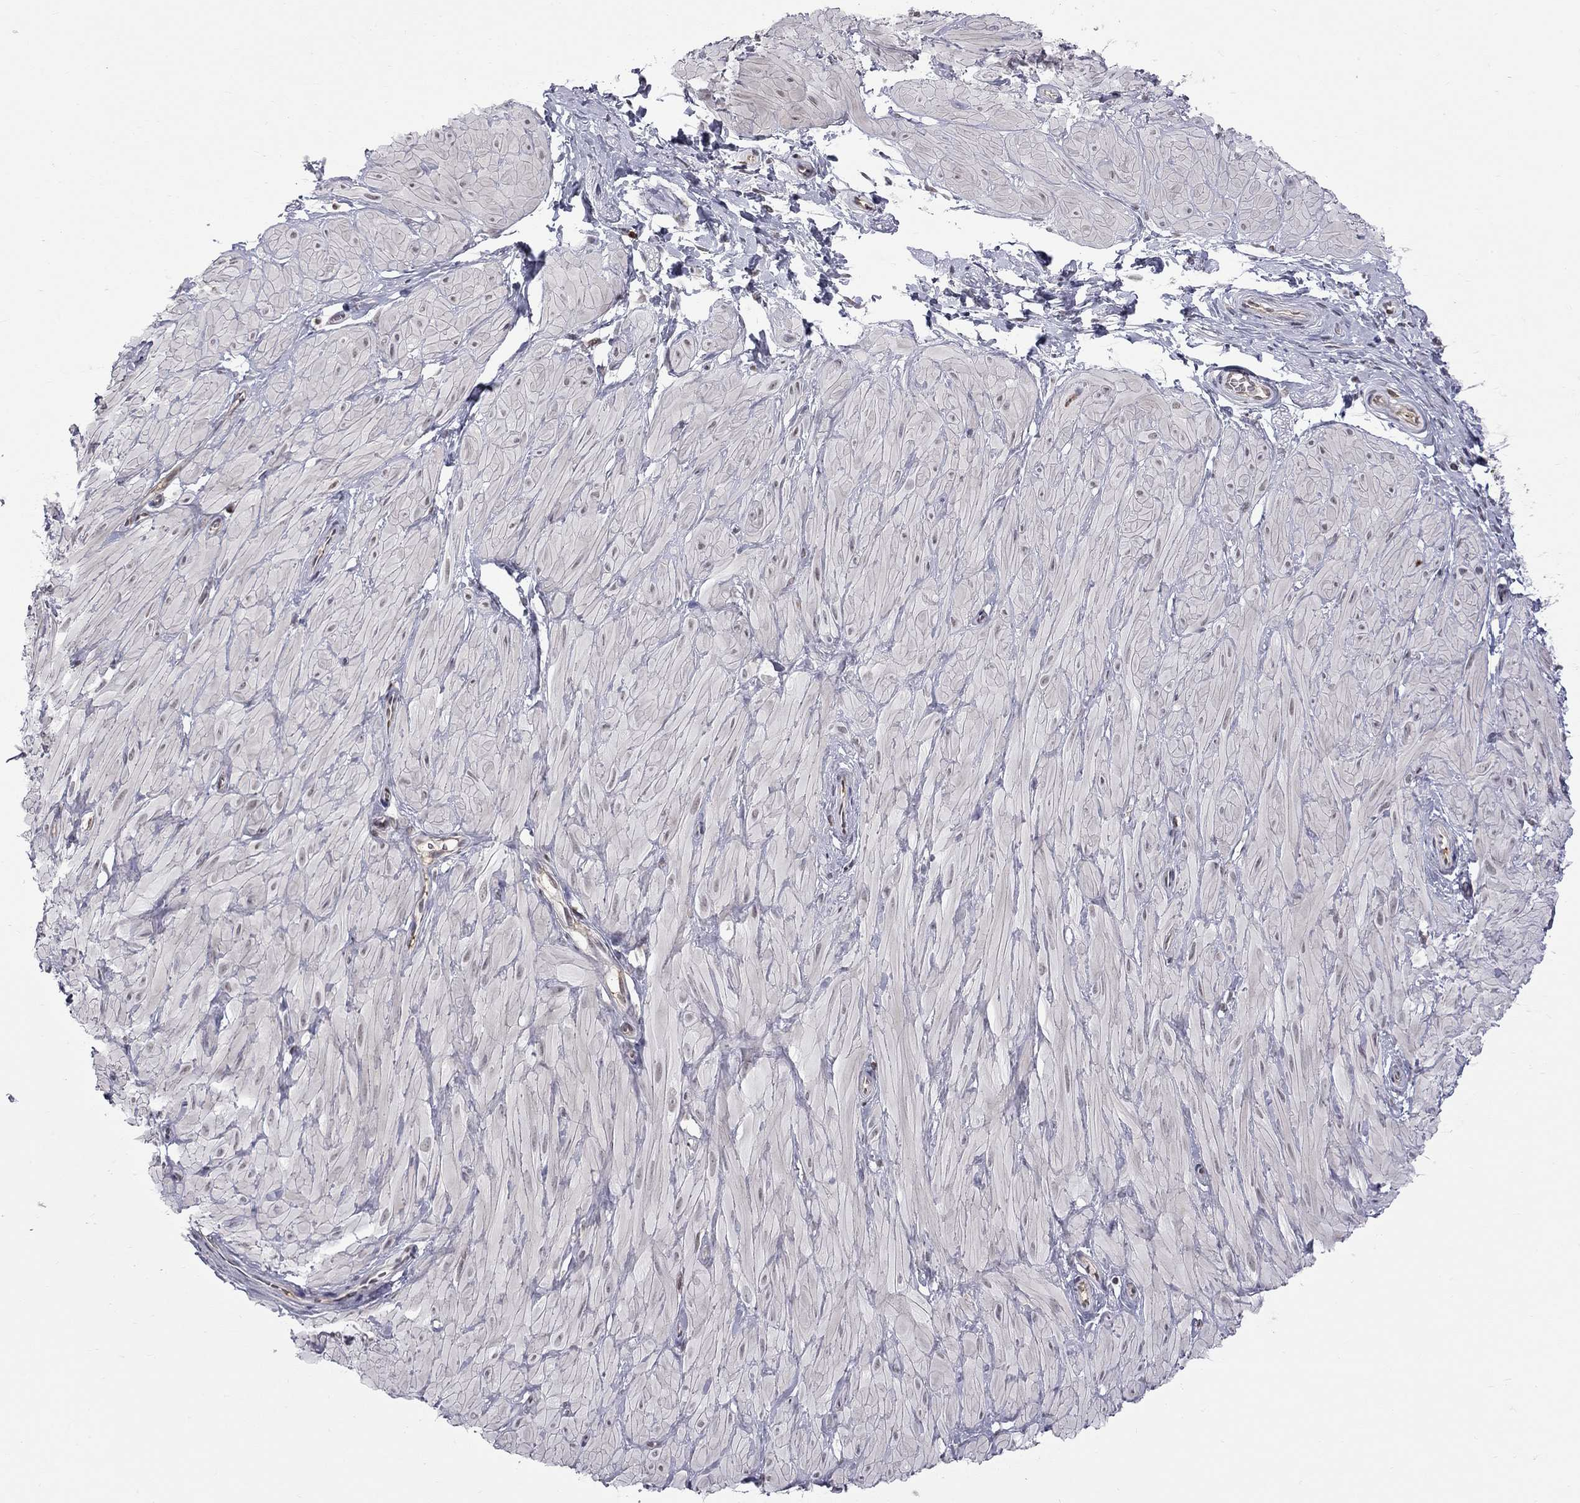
{"staining": {"intensity": "negative", "quantity": "none", "location": "none"}, "tissue": "adipose tissue", "cell_type": "Adipocytes", "image_type": "normal", "snomed": [{"axis": "morphology", "description": "Normal tissue, NOS"}, {"axis": "topography", "description": "Smooth muscle"}, {"axis": "topography", "description": "Peripheral nerve tissue"}], "caption": "Histopathology image shows no significant protein positivity in adipocytes of normal adipose tissue.", "gene": "RFWD3", "patient": {"sex": "male", "age": 22}}